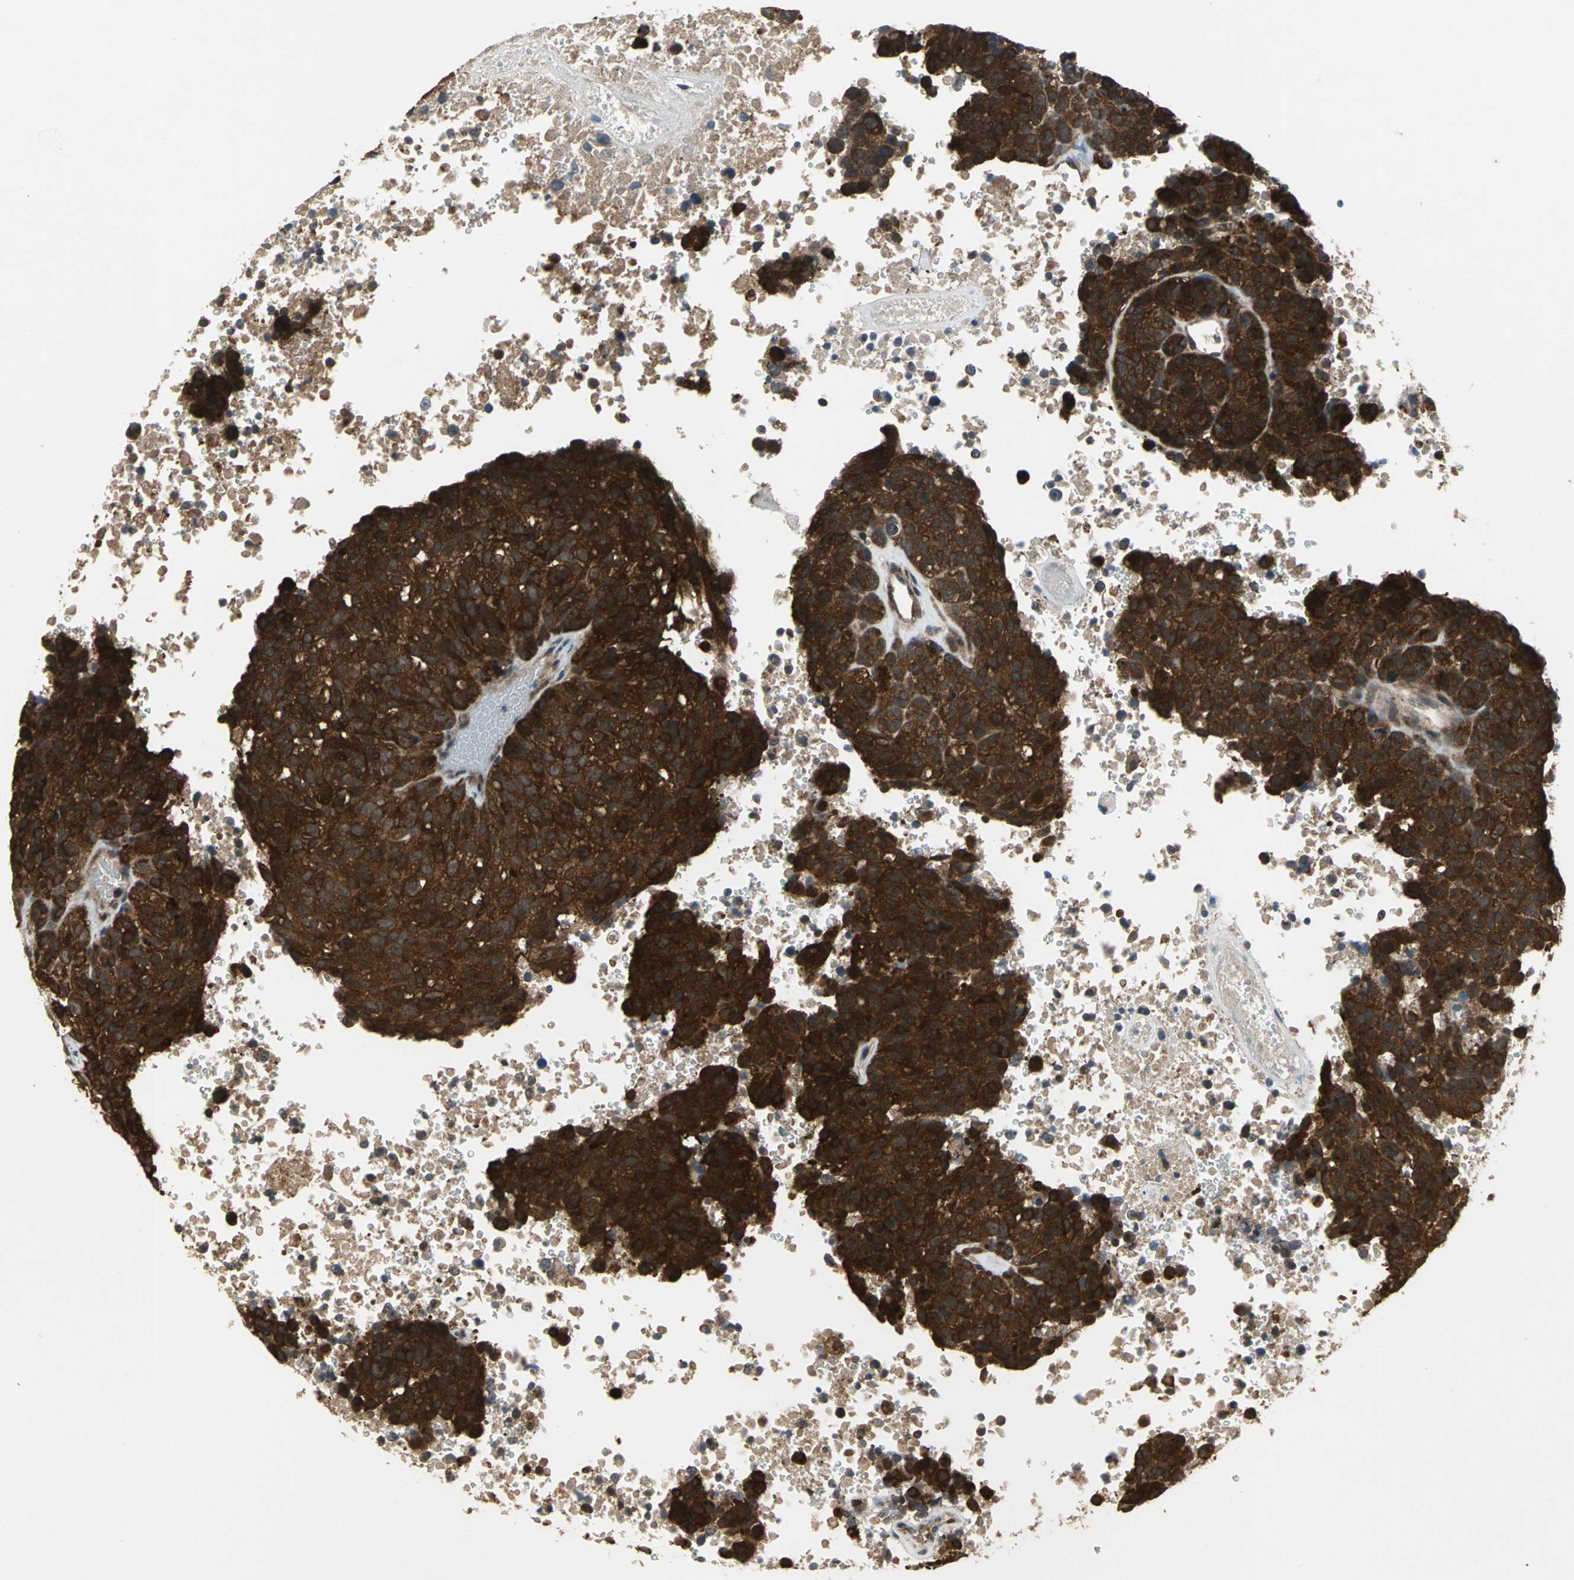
{"staining": {"intensity": "strong", "quantity": ">75%", "location": "cytoplasmic/membranous"}, "tissue": "melanoma", "cell_type": "Tumor cells", "image_type": "cancer", "snomed": [{"axis": "morphology", "description": "Malignant melanoma, Metastatic site"}, {"axis": "topography", "description": "Cerebral cortex"}], "caption": "Malignant melanoma (metastatic site) stained with DAB (3,3'-diaminobenzidine) immunohistochemistry (IHC) reveals high levels of strong cytoplasmic/membranous expression in about >75% of tumor cells.", "gene": "NFKBIE", "patient": {"sex": "female", "age": 52}}